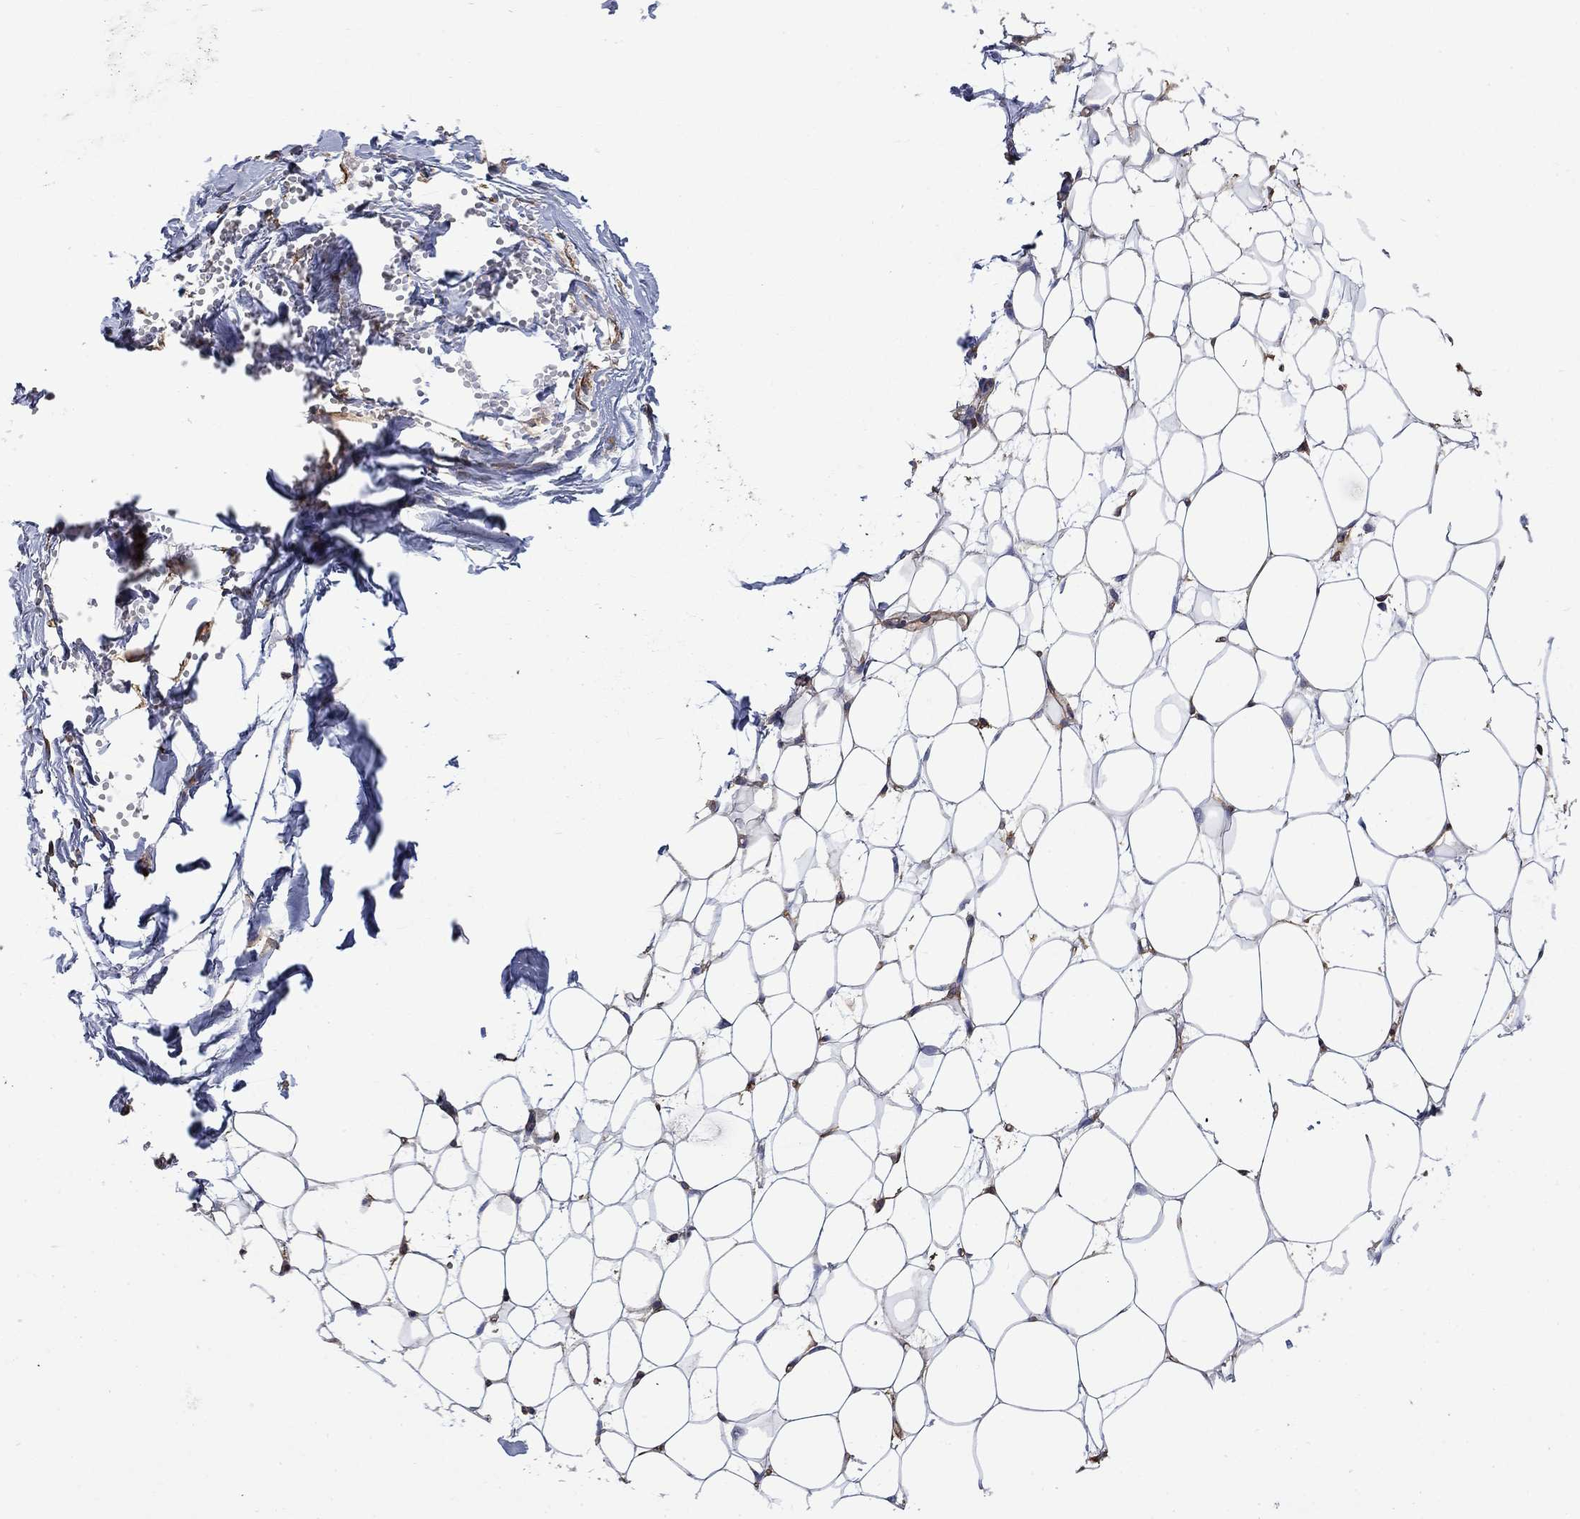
{"staining": {"intensity": "negative", "quantity": "none", "location": "none"}, "tissue": "breast", "cell_type": "Adipocytes", "image_type": "normal", "snomed": [{"axis": "morphology", "description": "Normal tissue, NOS"}, {"axis": "topography", "description": "Breast"}], "caption": "Normal breast was stained to show a protein in brown. There is no significant expression in adipocytes. The staining was performed using DAB to visualize the protein expression in brown, while the nuclei were stained in blue with hematoxylin (Magnification: 20x).", "gene": "DPYSL2", "patient": {"sex": "female", "age": 37}}